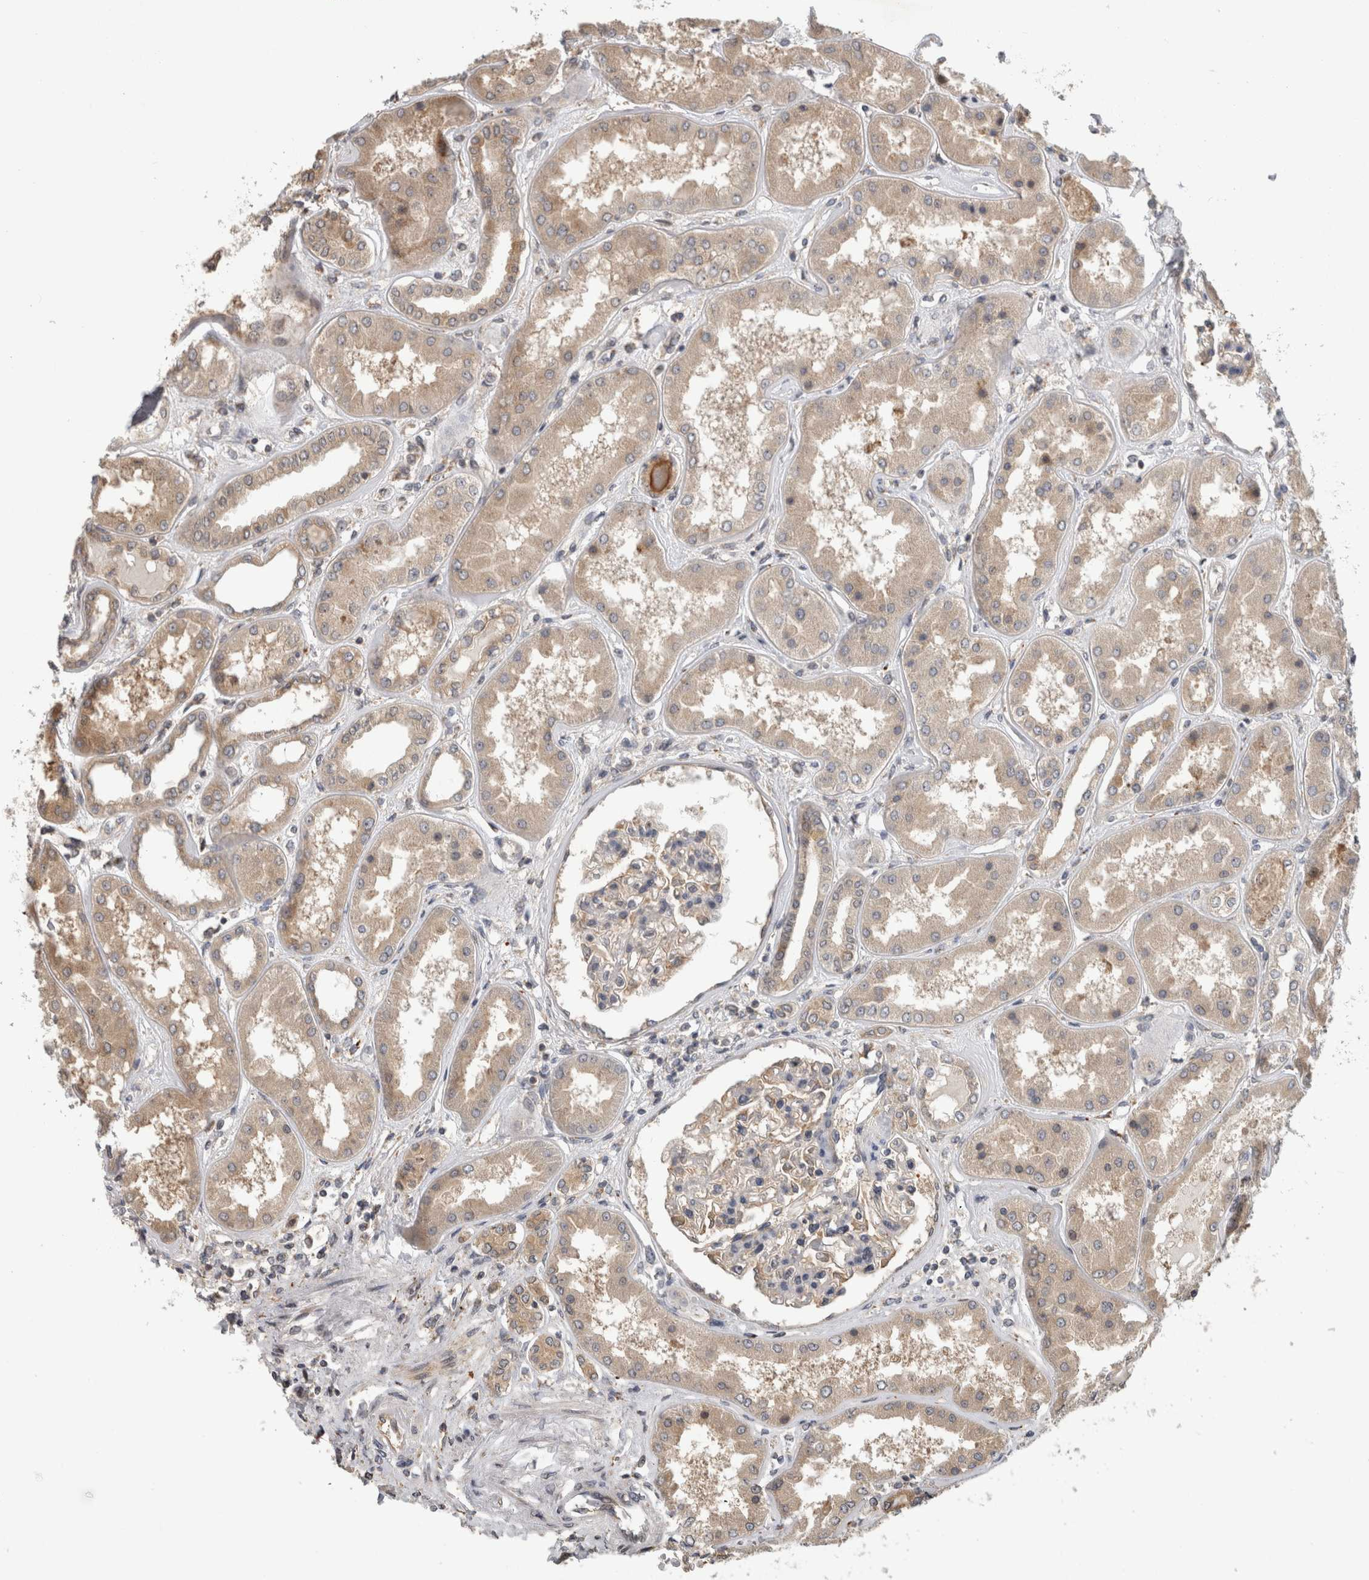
{"staining": {"intensity": "weak", "quantity": ">75%", "location": "cytoplasmic/membranous"}, "tissue": "kidney", "cell_type": "Cells in glomeruli", "image_type": "normal", "snomed": [{"axis": "morphology", "description": "Normal tissue, NOS"}, {"axis": "topography", "description": "Kidney"}], "caption": "IHC (DAB (3,3'-diaminobenzidine)) staining of unremarkable kidney reveals weak cytoplasmic/membranous protein expression in about >75% of cells in glomeruli.", "gene": "PARP6", "patient": {"sex": "female", "age": 56}}